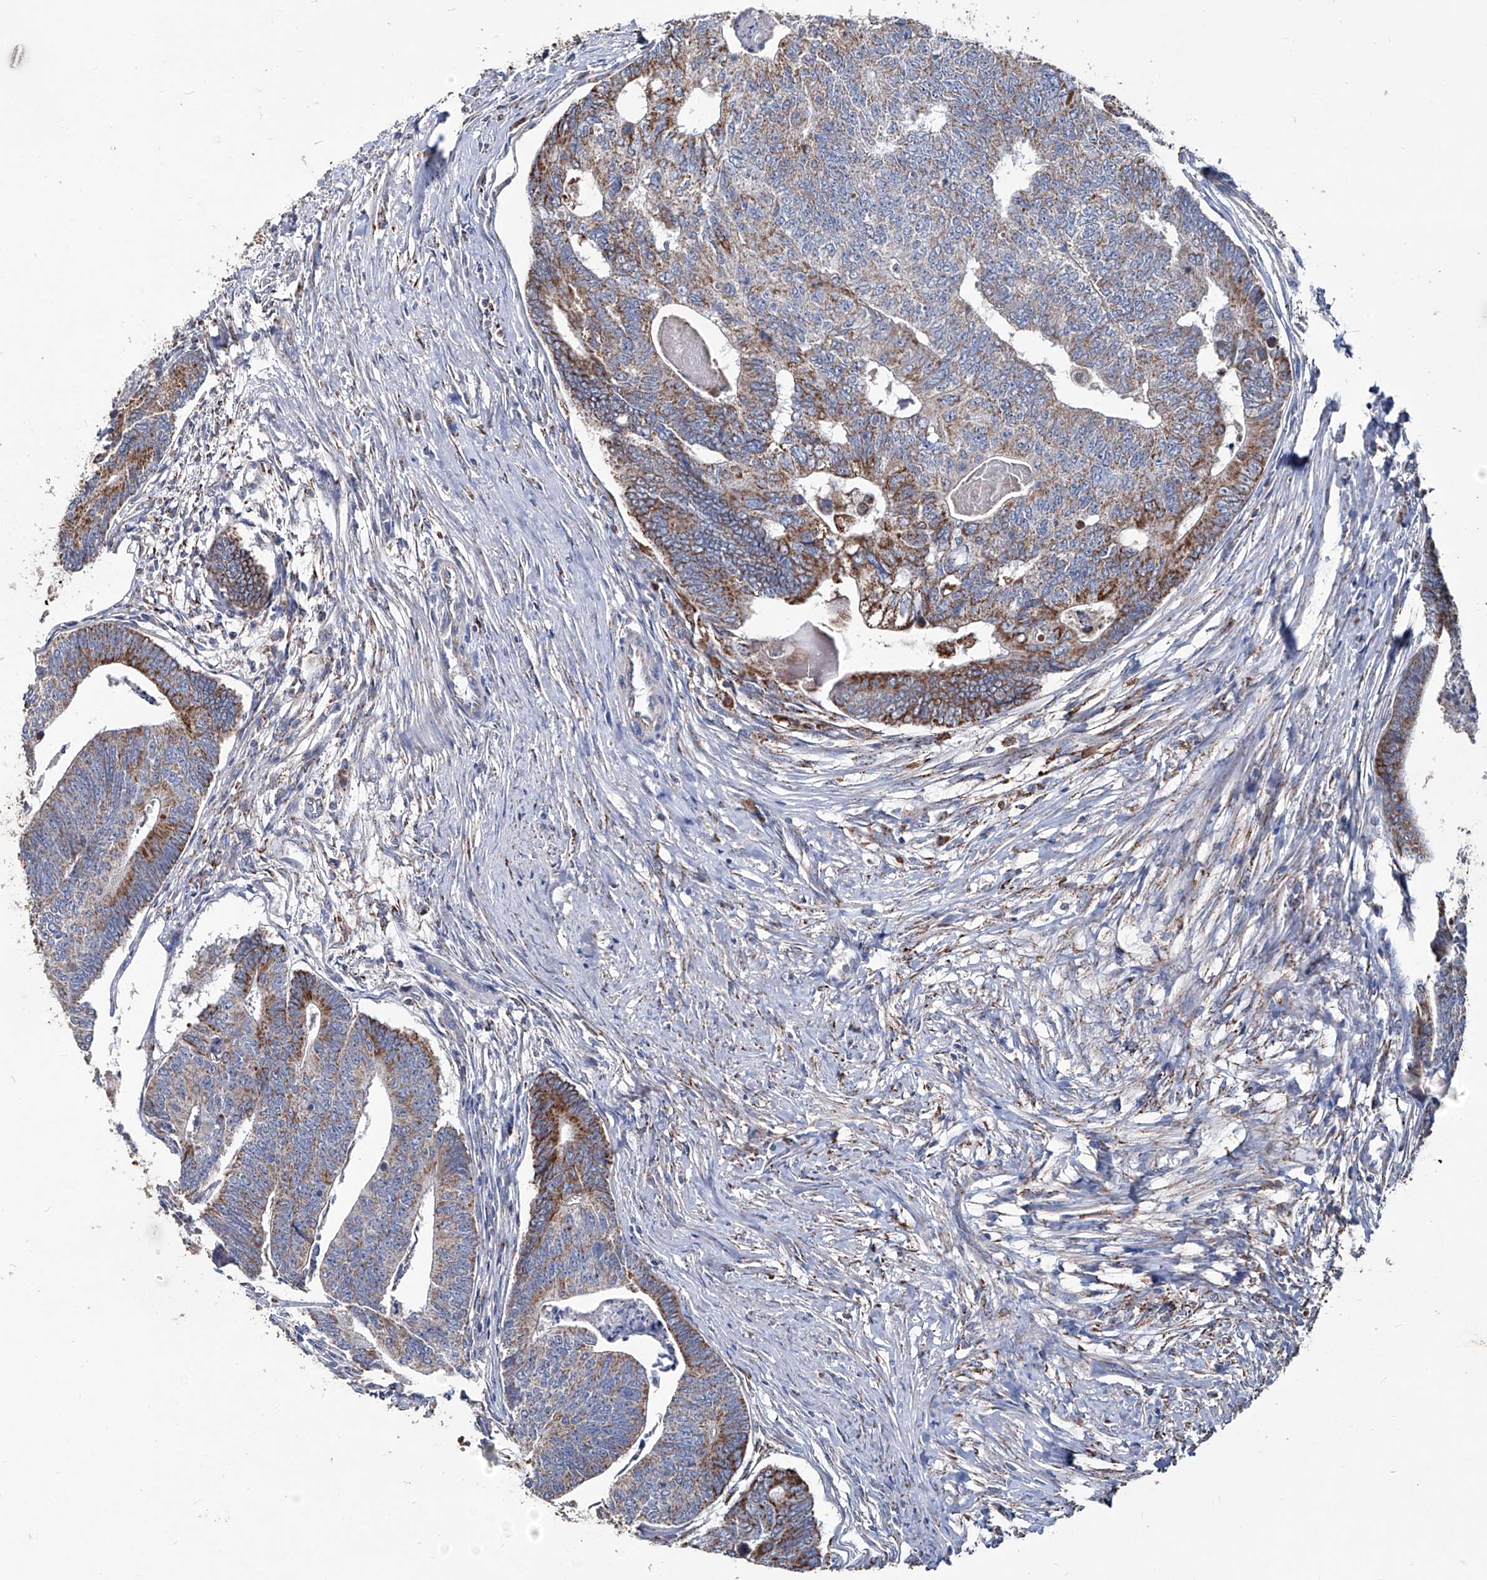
{"staining": {"intensity": "moderate", "quantity": ">75%", "location": "cytoplasmic/membranous"}, "tissue": "colorectal cancer", "cell_type": "Tumor cells", "image_type": "cancer", "snomed": [{"axis": "morphology", "description": "Adenocarcinoma, NOS"}, {"axis": "topography", "description": "Colon"}], "caption": "A brown stain shows moderate cytoplasmic/membranous expression of a protein in adenocarcinoma (colorectal) tumor cells.", "gene": "NHS", "patient": {"sex": "female", "age": 67}}